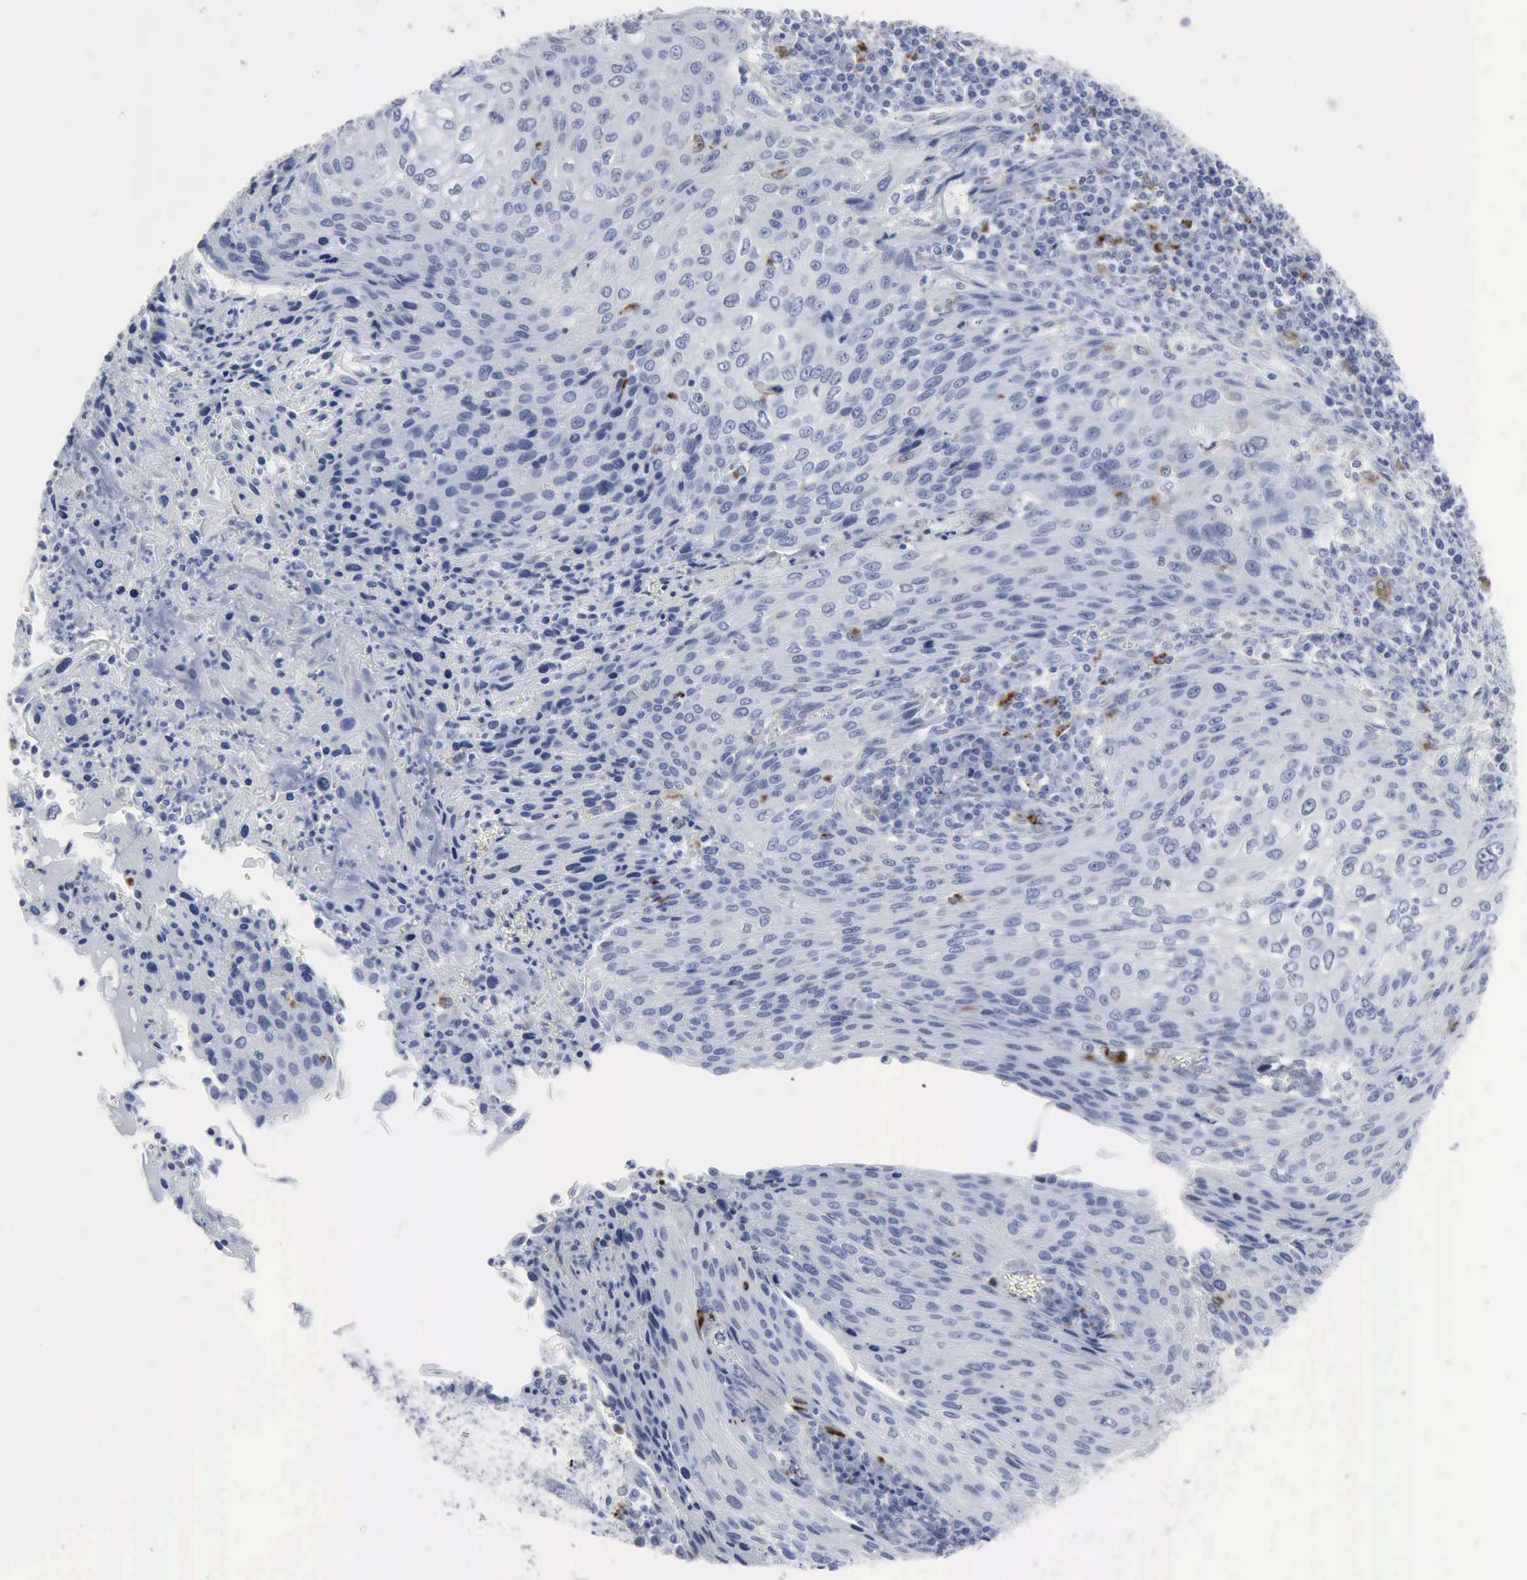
{"staining": {"intensity": "negative", "quantity": "none", "location": "none"}, "tissue": "cervical cancer", "cell_type": "Tumor cells", "image_type": "cancer", "snomed": [{"axis": "morphology", "description": "Squamous cell carcinoma, NOS"}, {"axis": "topography", "description": "Cervix"}], "caption": "This is an immunohistochemistry (IHC) histopathology image of cervical cancer (squamous cell carcinoma). There is no expression in tumor cells.", "gene": "GLA", "patient": {"sex": "female", "age": 32}}